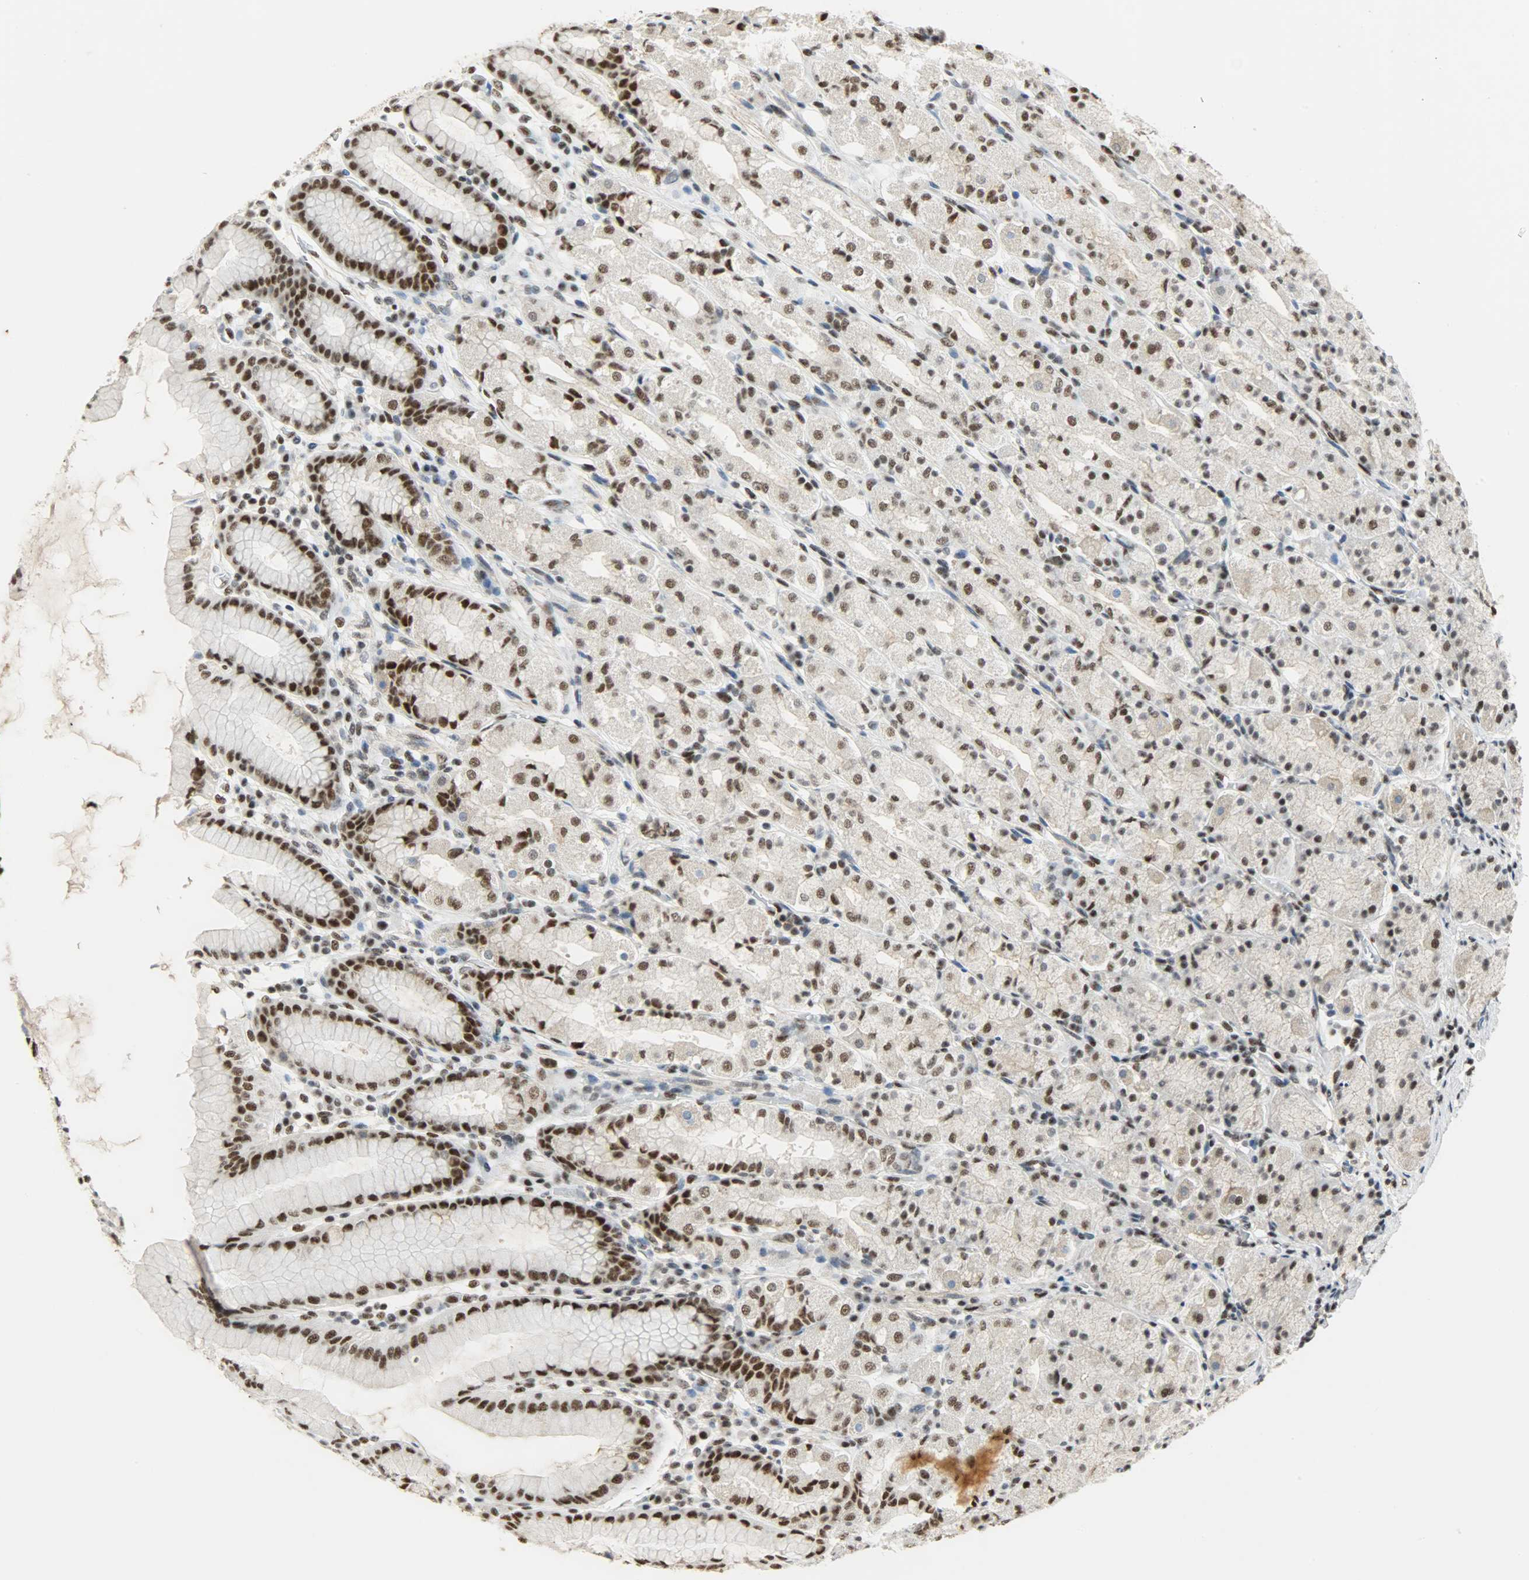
{"staining": {"intensity": "strong", "quantity": ">75%", "location": "nuclear"}, "tissue": "stomach", "cell_type": "Glandular cells", "image_type": "normal", "snomed": [{"axis": "morphology", "description": "Normal tissue, NOS"}, {"axis": "topography", "description": "Stomach, upper"}], "caption": "Immunohistochemistry (IHC) staining of benign stomach, which demonstrates high levels of strong nuclear staining in approximately >75% of glandular cells indicating strong nuclear protein staining. The staining was performed using DAB (3,3'-diaminobenzidine) (brown) for protein detection and nuclei were counterstained in hematoxylin (blue).", "gene": "SSB", "patient": {"sex": "male", "age": 68}}